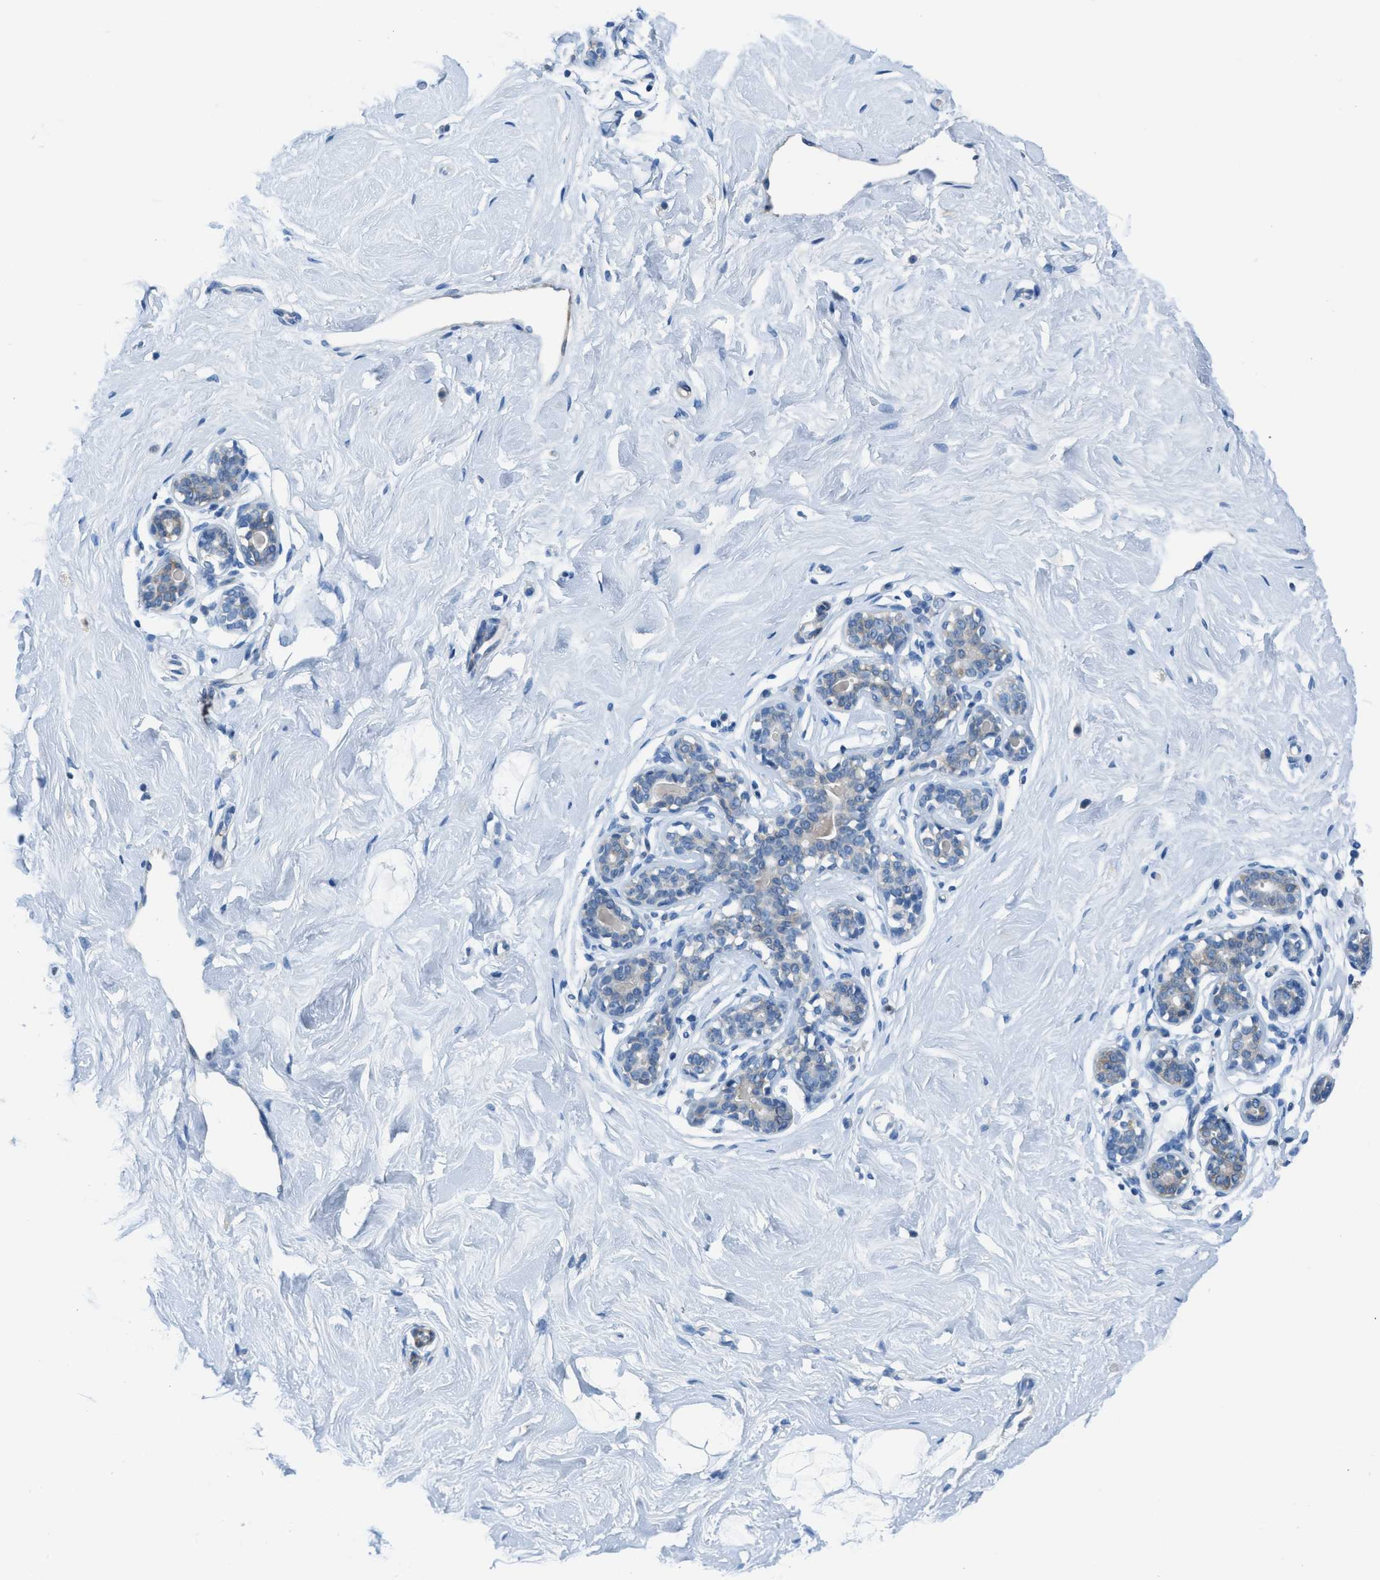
{"staining": {"intensity": "negative", "quantity": "none", "location": "none"}, "tissue": "breast", "cell_type": "Adipocytes", "image_type": "normal", "snomed": [{"axis": "morphology", "description": "Normal tissue, NOS"}, {"axis": "topography", "description": "Breast"}], "caption": "This is an immunohistochemistry micrograph of unremarkable breast. There is no expression in adipocytes.", "gene": "MAPRE2", "patient": {"sex": "female", "age": 23}}